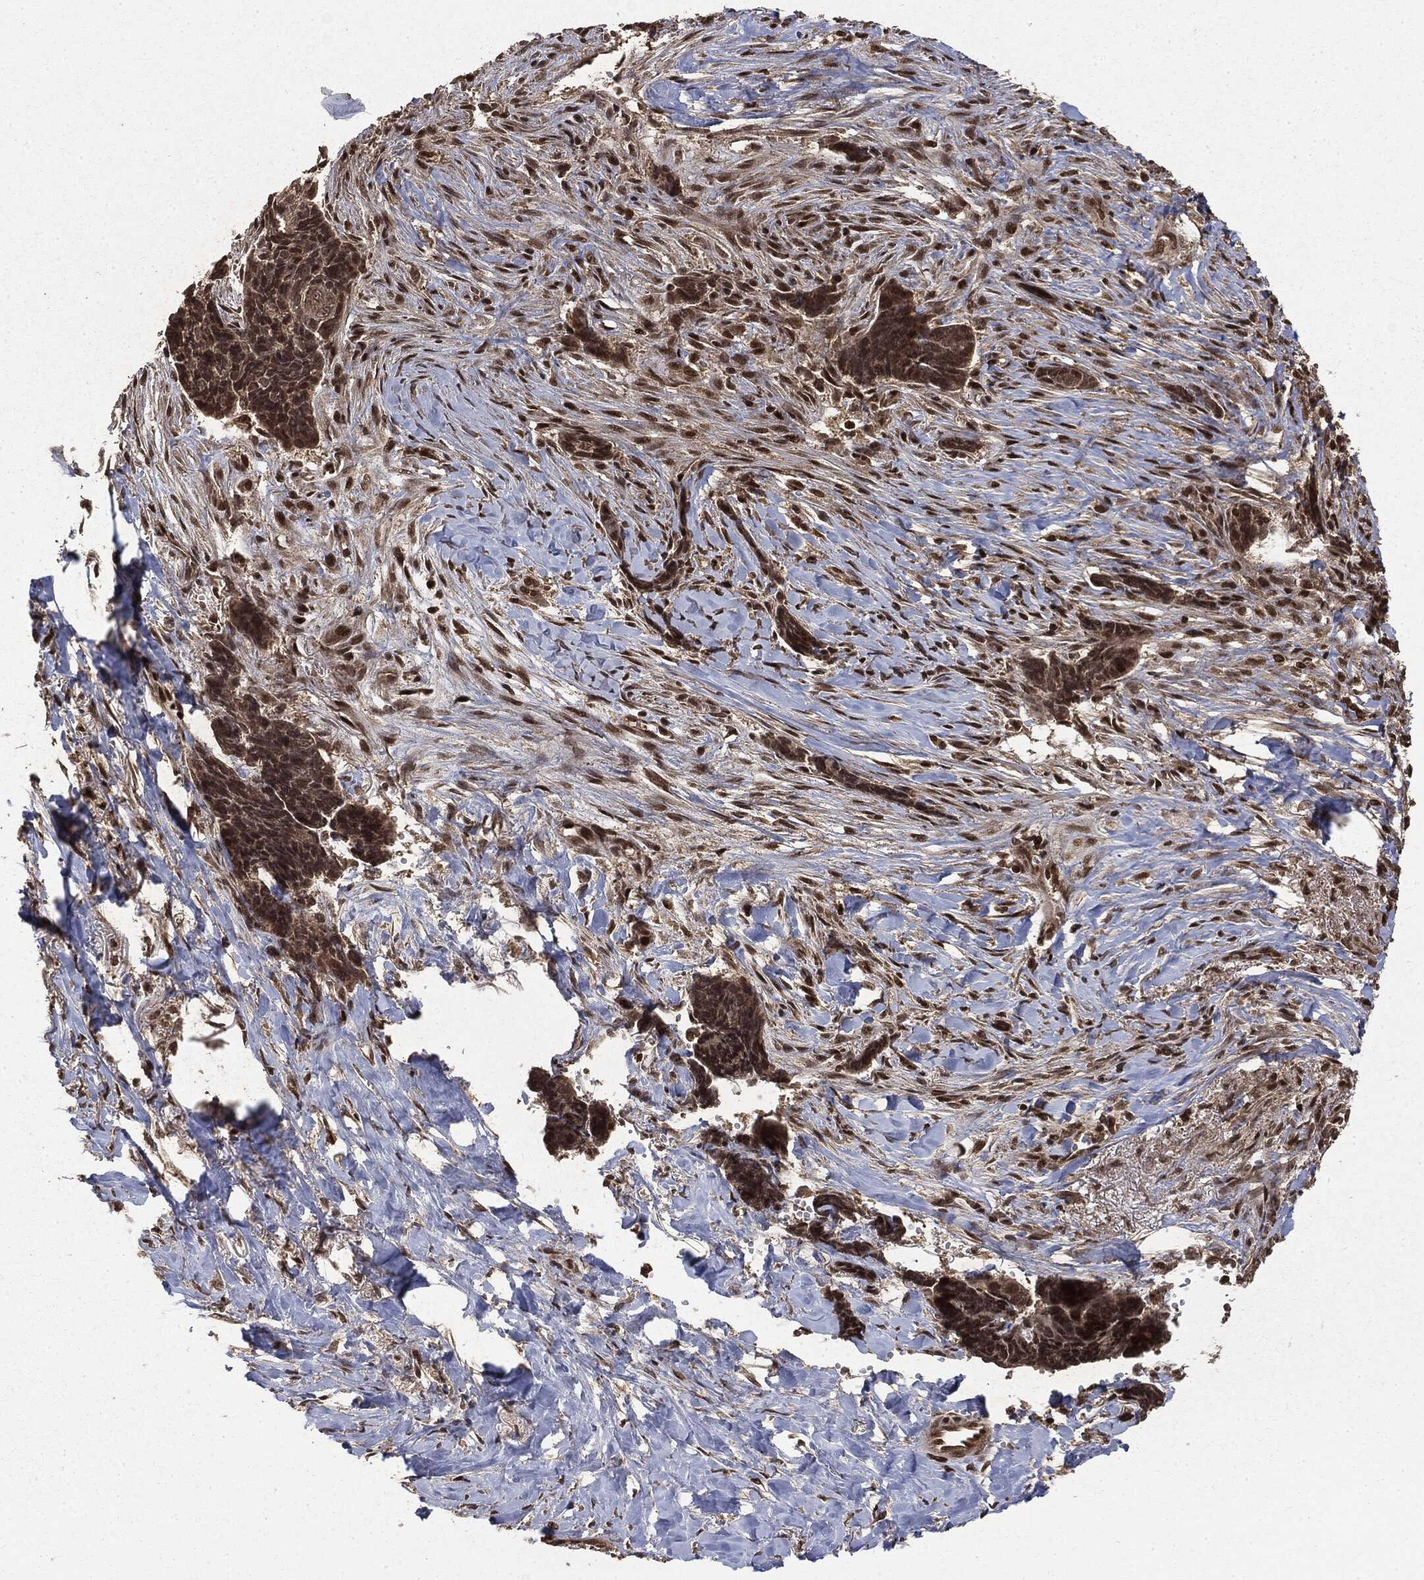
{"staining": {"intensity": "weak", "quantity": ">75%", "location": "cytoplasmic/membranous"}, "tissue": "skin cancer", "cell_type": "Tumor cells", "image_type": "cancer", "snomed": [{"axis": "morphology", "description": "Basal cell carcinoma"}, {"axis": "topography", "description": "Skin"}], "caption": "A micrograph showing weak cytoplasmic/membranous positivity in approximately >75% of tumor cells in skin cancer, as visualized by brown immunohistochemical staining.", "gene": "CTDP1", "patient": {"sex": "male", "age": 86}}